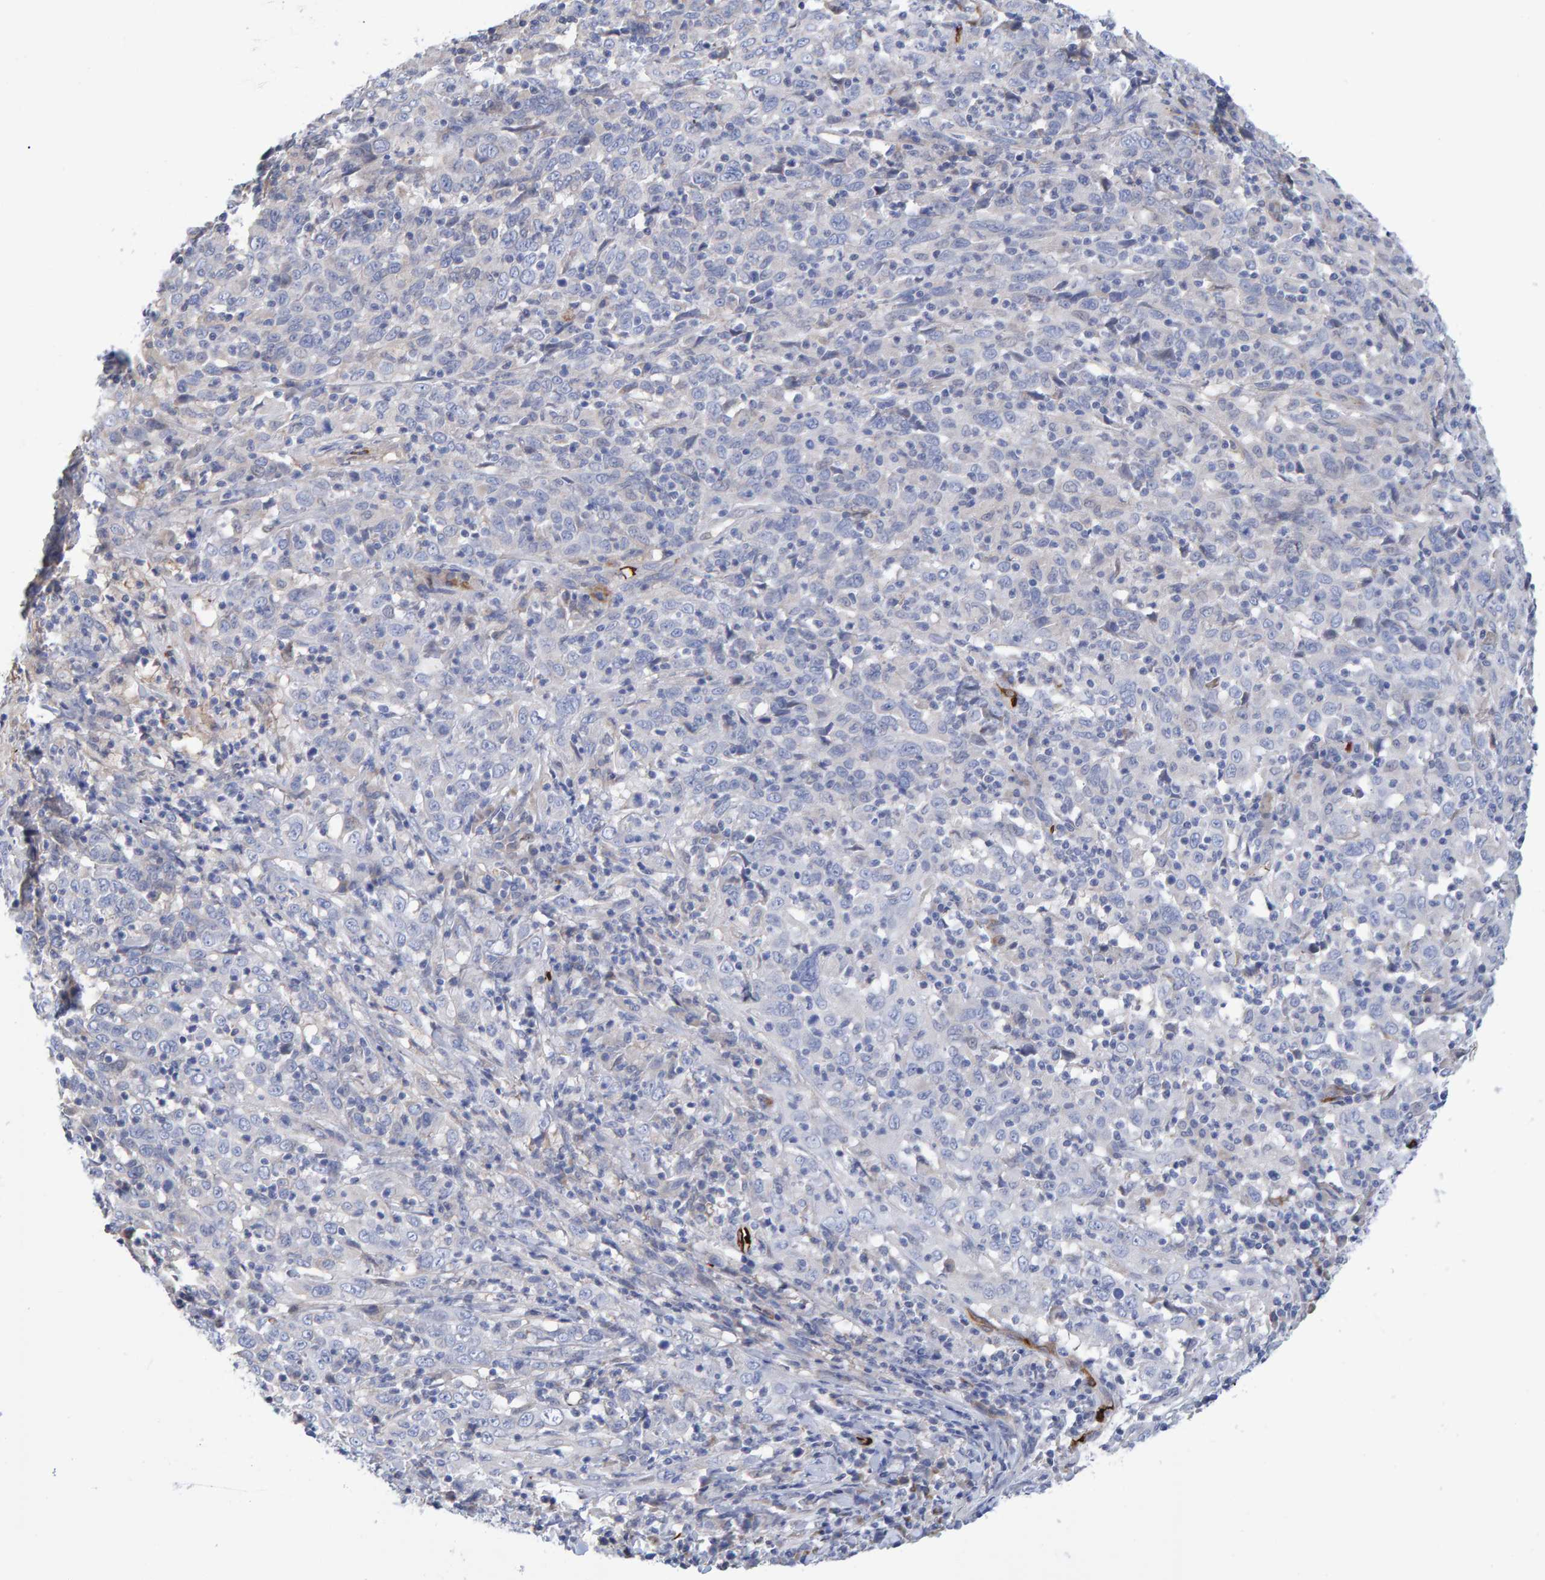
{"staining": {"intensity": "negative", "quantity": "none", "location": "none"}, "tissue": "cervical cancer", "cell_type": "Tumor cells", "image_type": "cancer", "snomed": [{"axis": "morphology", "description": "Squamous cell carcinoma, NOS"}, {"axis": "topography", "description": "Cervix"}], "caption": "The image demonstrates no significant staining in tumor cells of cervical cancer. (DAB immunohistochemistry visualized using brightfield microscopy, high magnification).", "gene": "VPS9D1", "patient": {"sex": "female", "age": 46}}